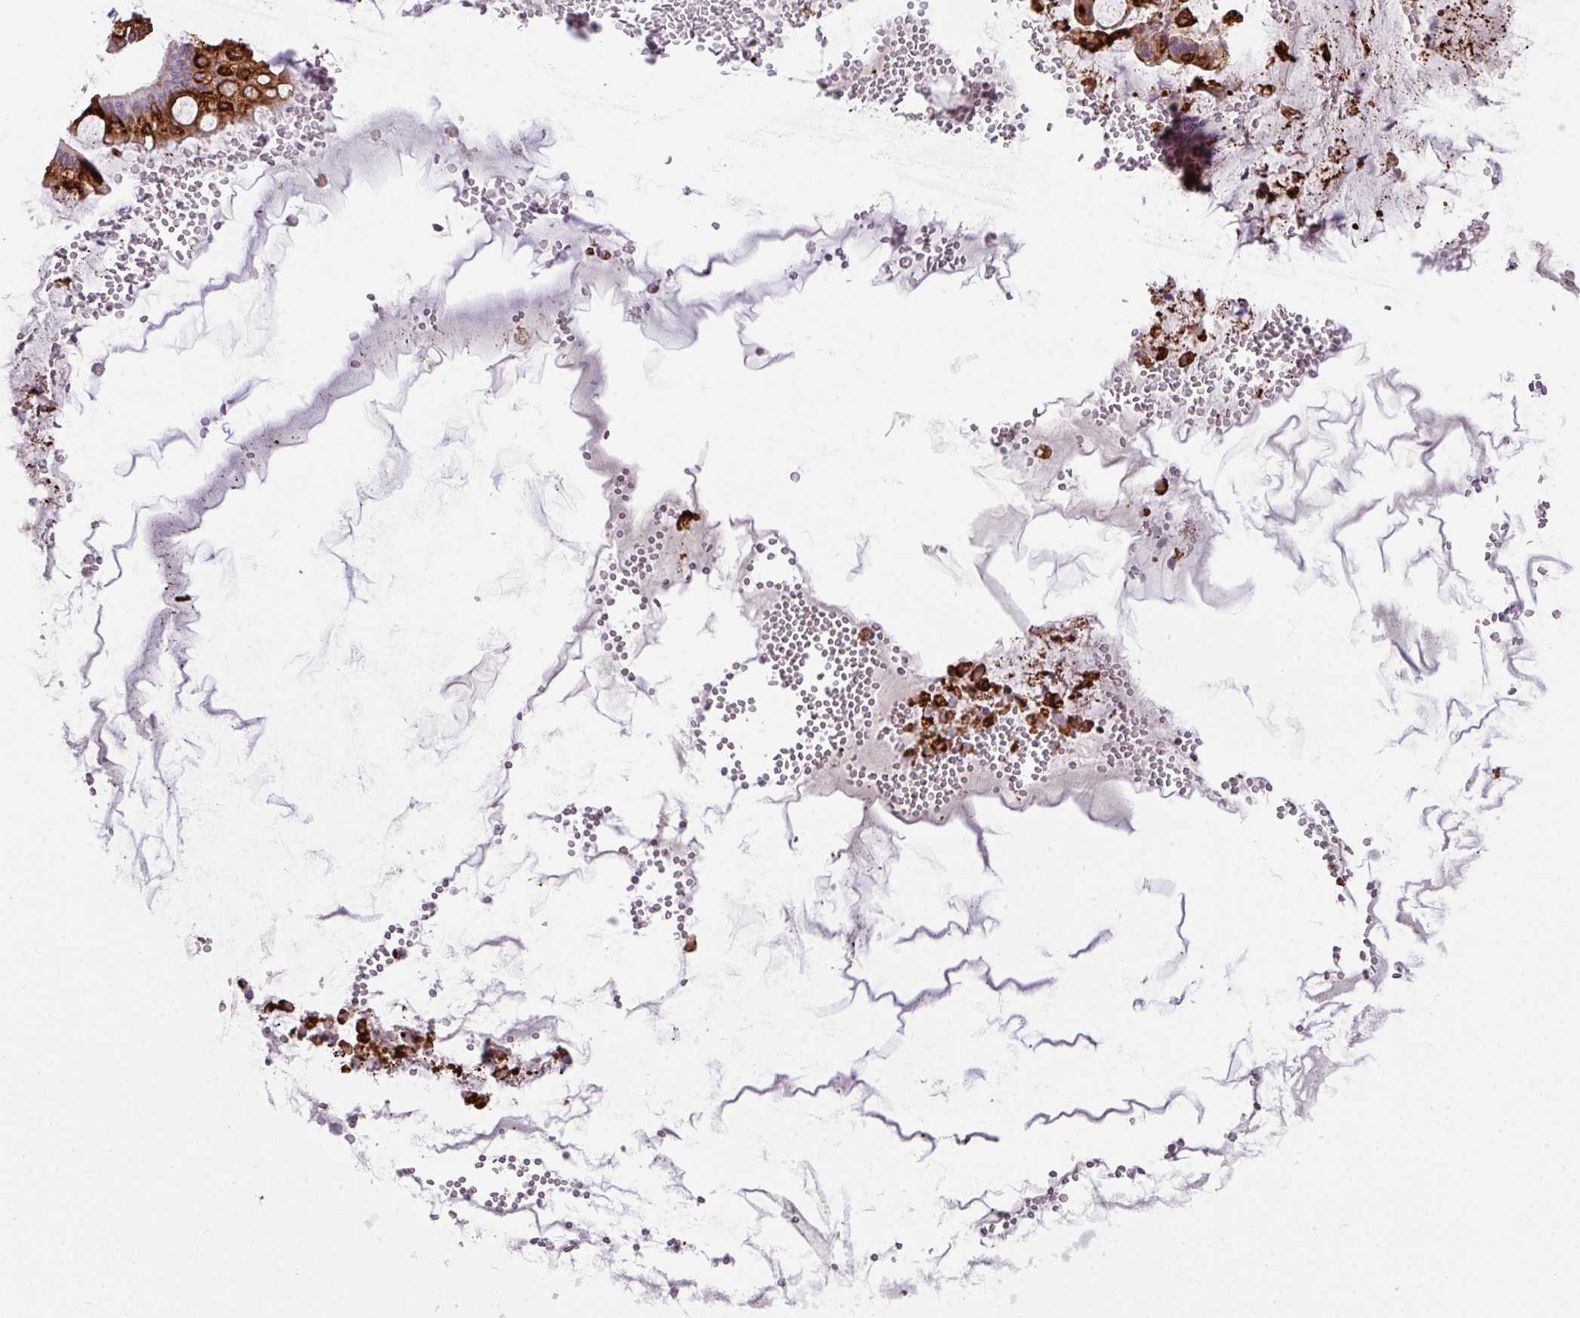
{"staining": {"intensity": "strong", "quantity": "25%-75%", "location": "cytoplasmic/membranous"}, "tissue": "ovarian cancer", "cell_type": "Tumor cells", "image_type": "cancer", "snomed": [{"axis": "morphology", "description": "Cystadenocarcinoma, mucinous, NOS"}, {"axis": "topography", "description": "Ovary"}], "caption": "There is high levels of strong cytoplasmic/membranous staining in tumor cells of ovarian mucinous cystadenocarcinoma, as demonstrated by immunohistochemical staining (brown color).", "gene": "PIK3R5", "patient": {"sex": "female", "age": 73}}